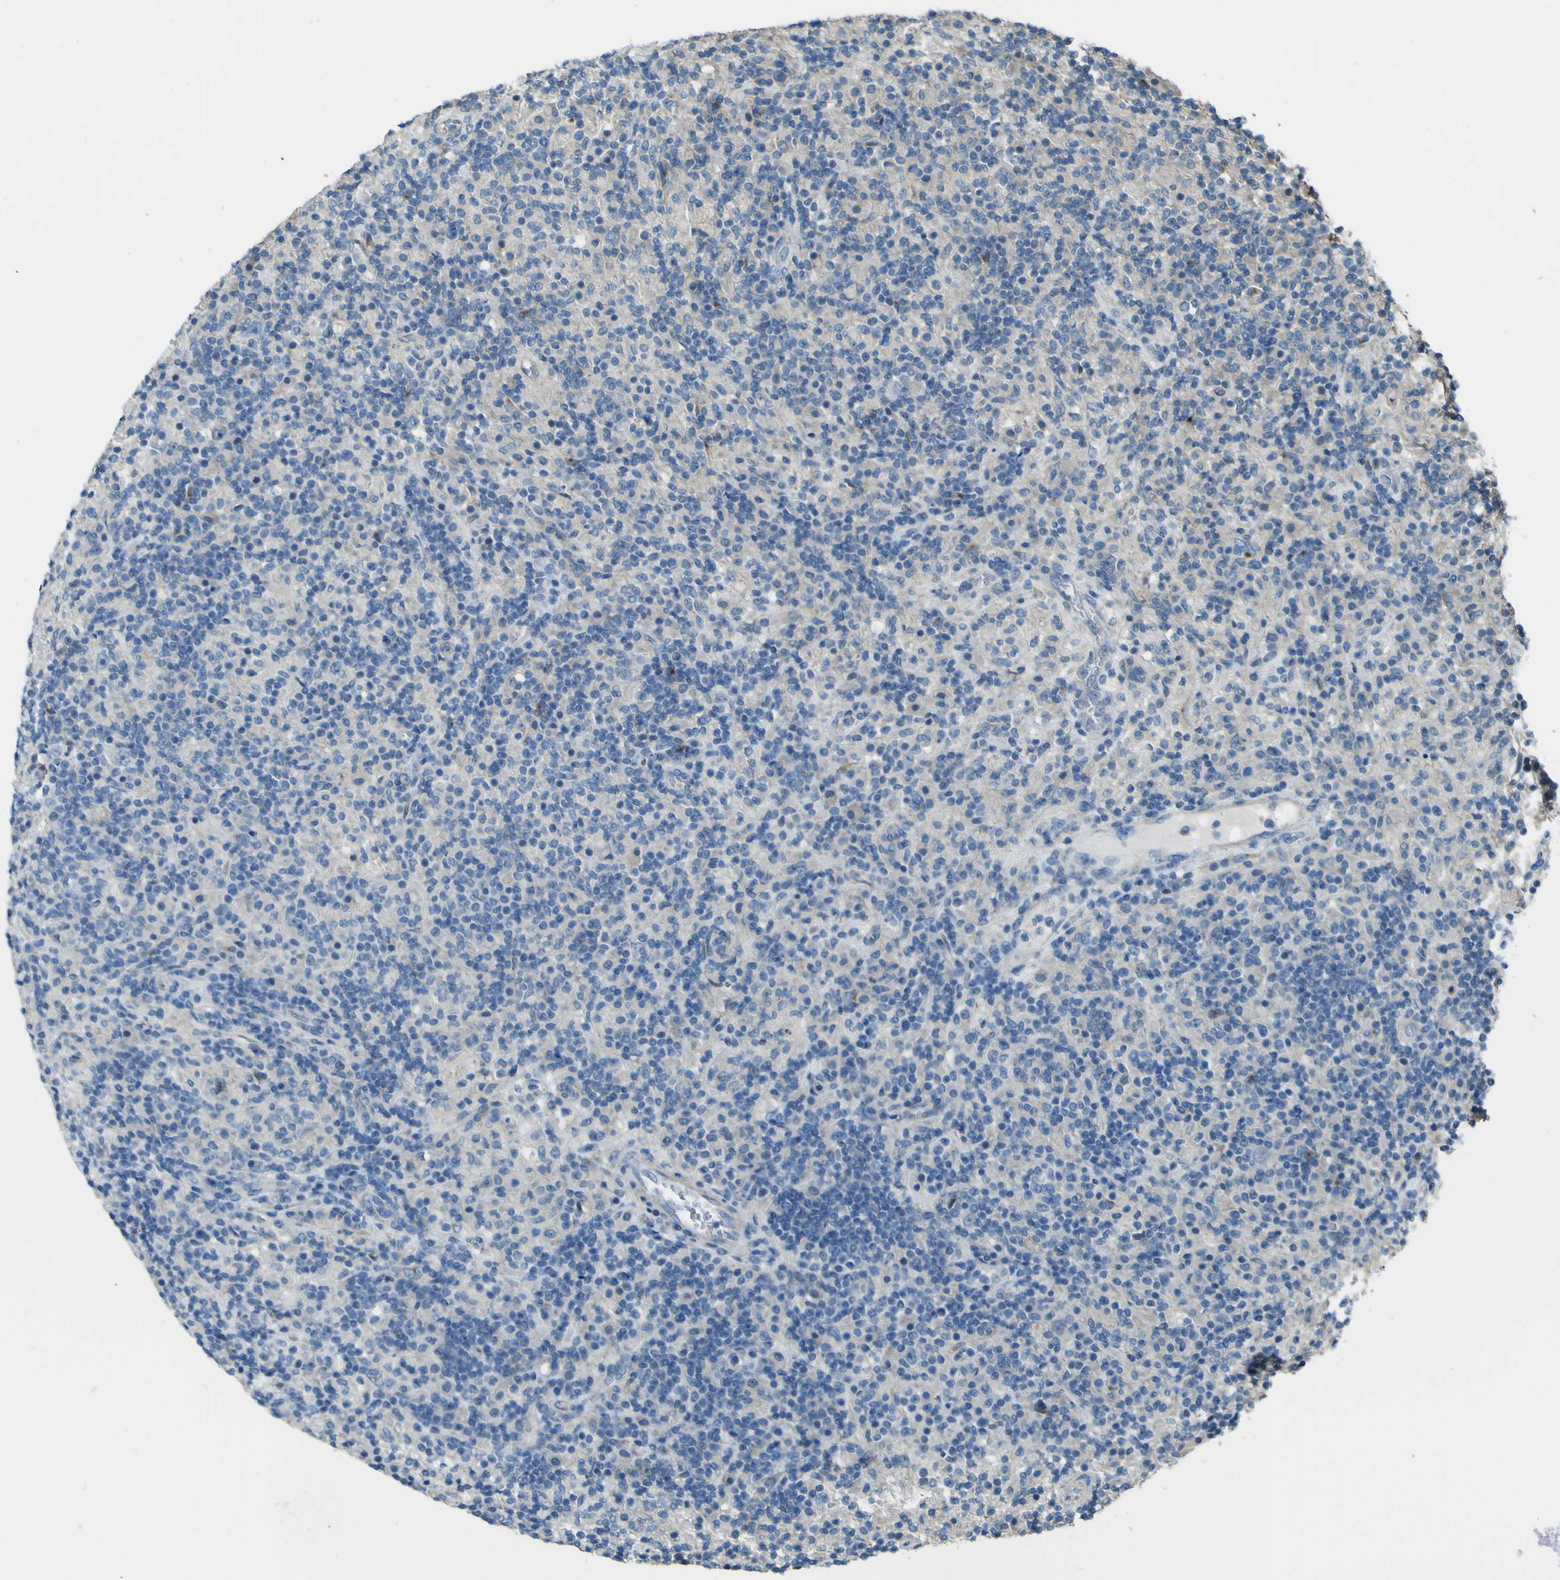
{"staining": {"intensity": "negative", "quantity": "none", "location": "none"}, "tissue": "lymphoma", "cell_type": "Tumor cells", "image_type": "cancer", "snomed": [{"axis": "morphology", "description": "Hodgkin's disease, NOS"}, {"axis": "topography", "description": "Lymph node"}], "caption": "Human Hodgkin's disease stained for a protein using immunohistochemistry demonstrates no expression in tumor cells.", "gene": "NAALADL2", "patient": {"sex": "male", "age": 70}}